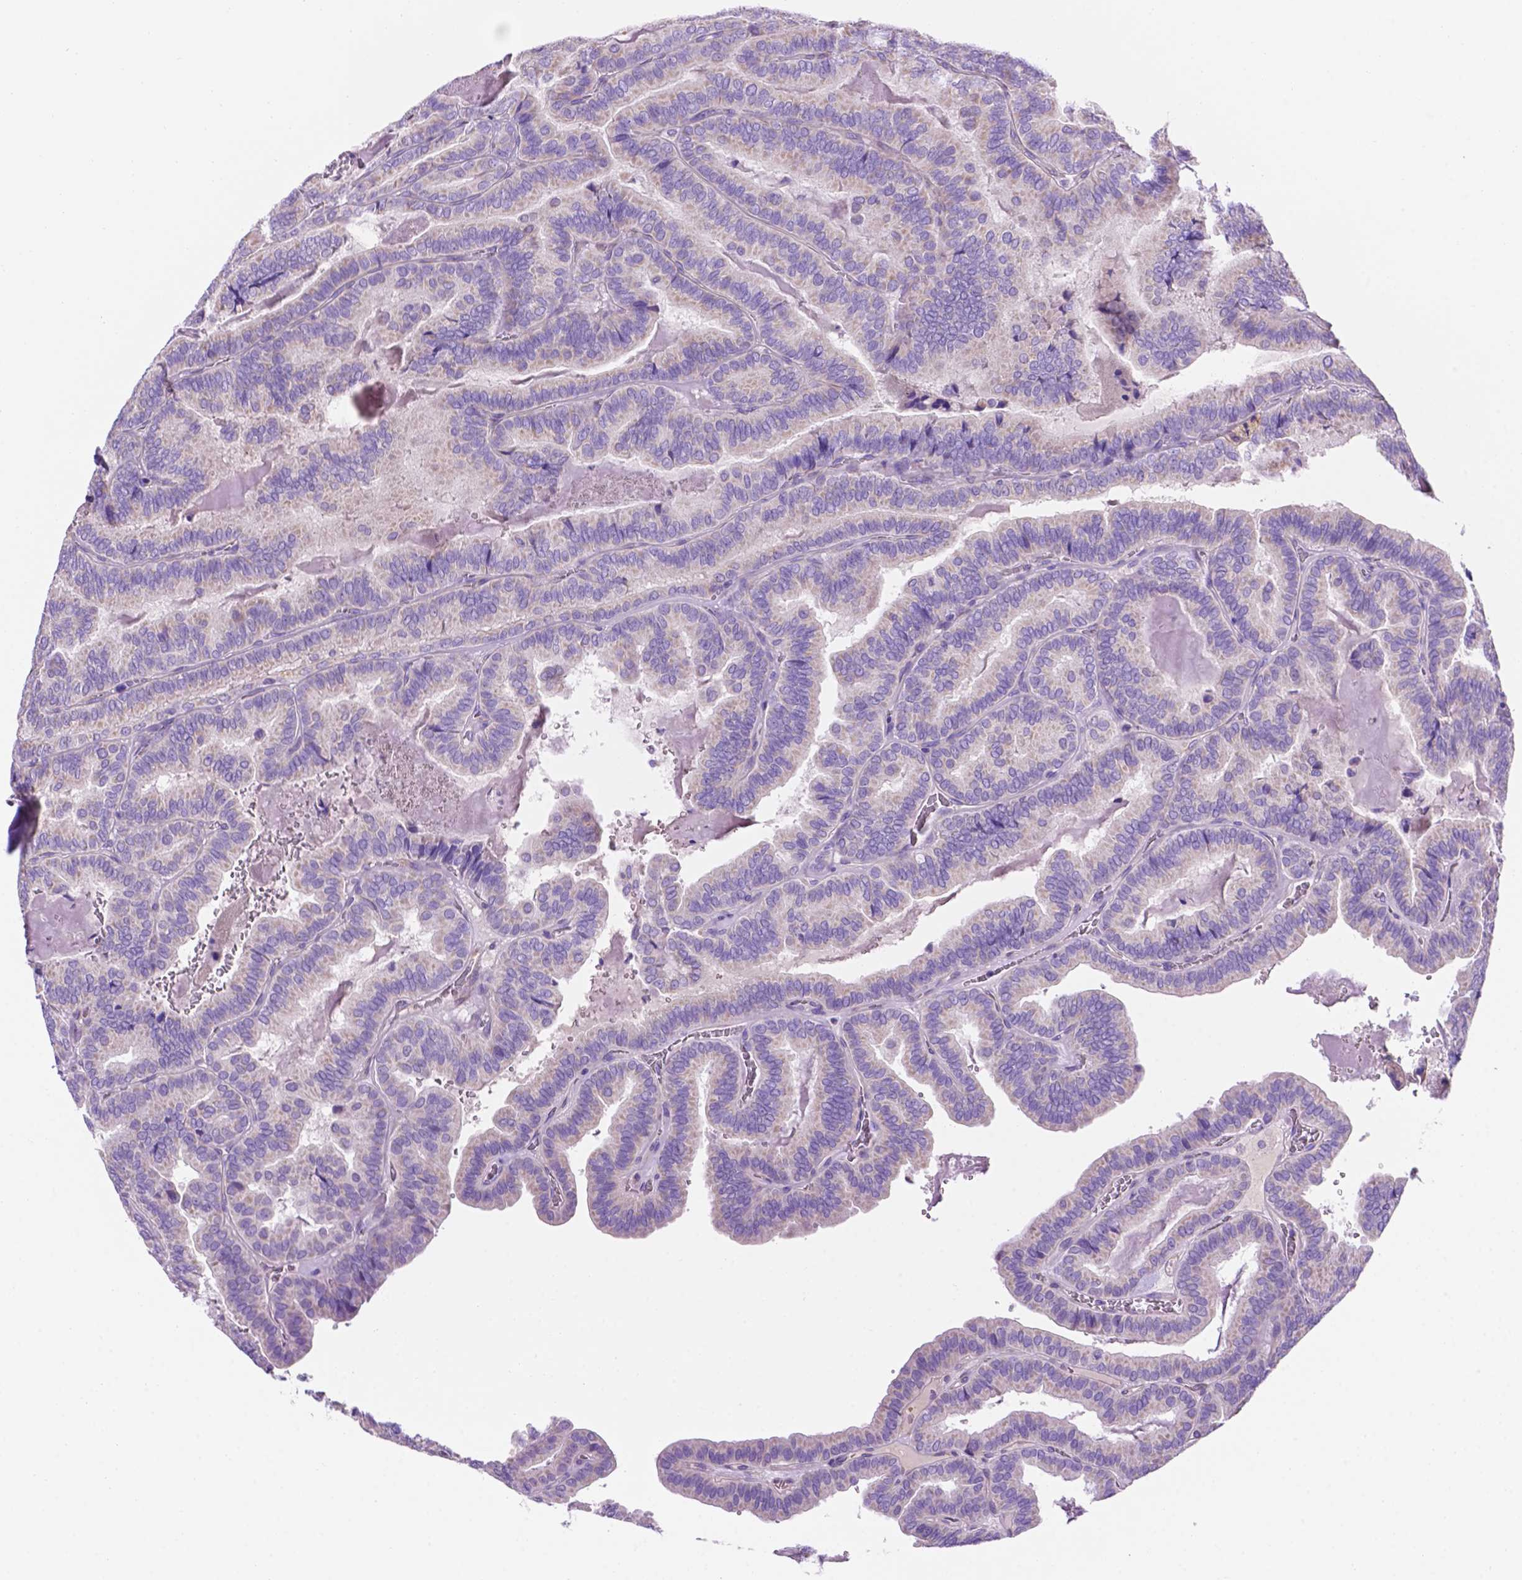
{"staining": {"intensity": "negative", "quantity": "none", "location": "none"}, "tissue": "thyroid cancer", "cell_type": "Tumor cells", "image_type": "cancer", "snomed": [{"axis": "morphology", "description": "Papillary adenocarcinoma, NOS"}, {"axis": "topography", "description": "Thyroid gland"}], "caption": "A high-resolution micrograph shows IHC staining of thyroid papillary adenocarcinoma, which demonstrates no significant staining in tumor cells.", "gene": "CEACAM7", "patient": {"sex": "female", "age": 75}}